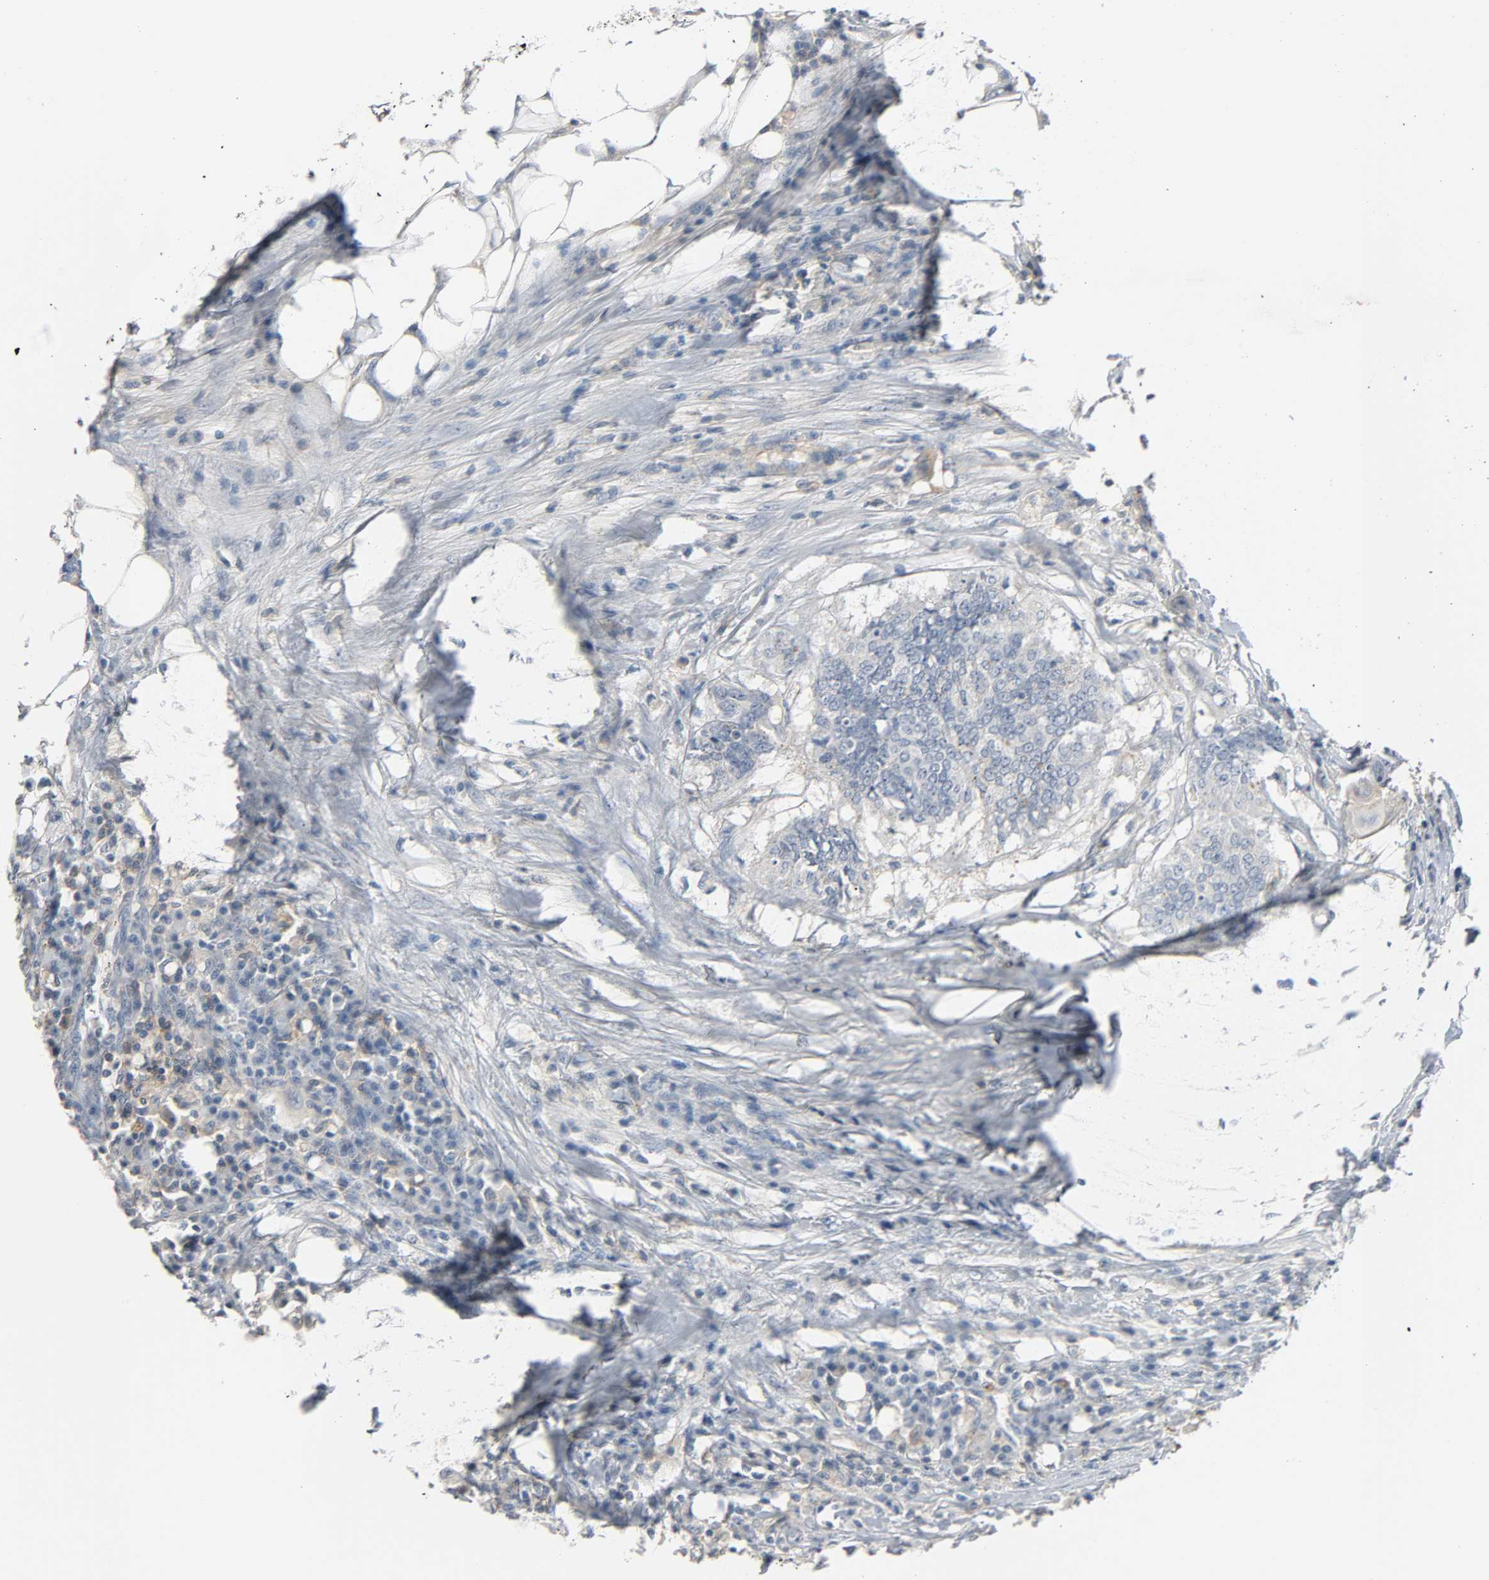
{"staining": {"intensity": "negative", "quantity": "none", "location": "none"}, "tissue": "colorectal cancer", "cell_type": "Tumor cells", "image_type": "cancer", "snomed": [{"axis": "morphology", "description": "Adenocarcinoma, NOS"}, {"axis": "topography", "description": "Colon"}], "caption": "A photomicrograph of colorectal cancer (adenocarcinoma) stained for a protein displays no brown staining in tumor cells.", "gene": "CD4", "patient": {"sex": "male", "age": 71}}